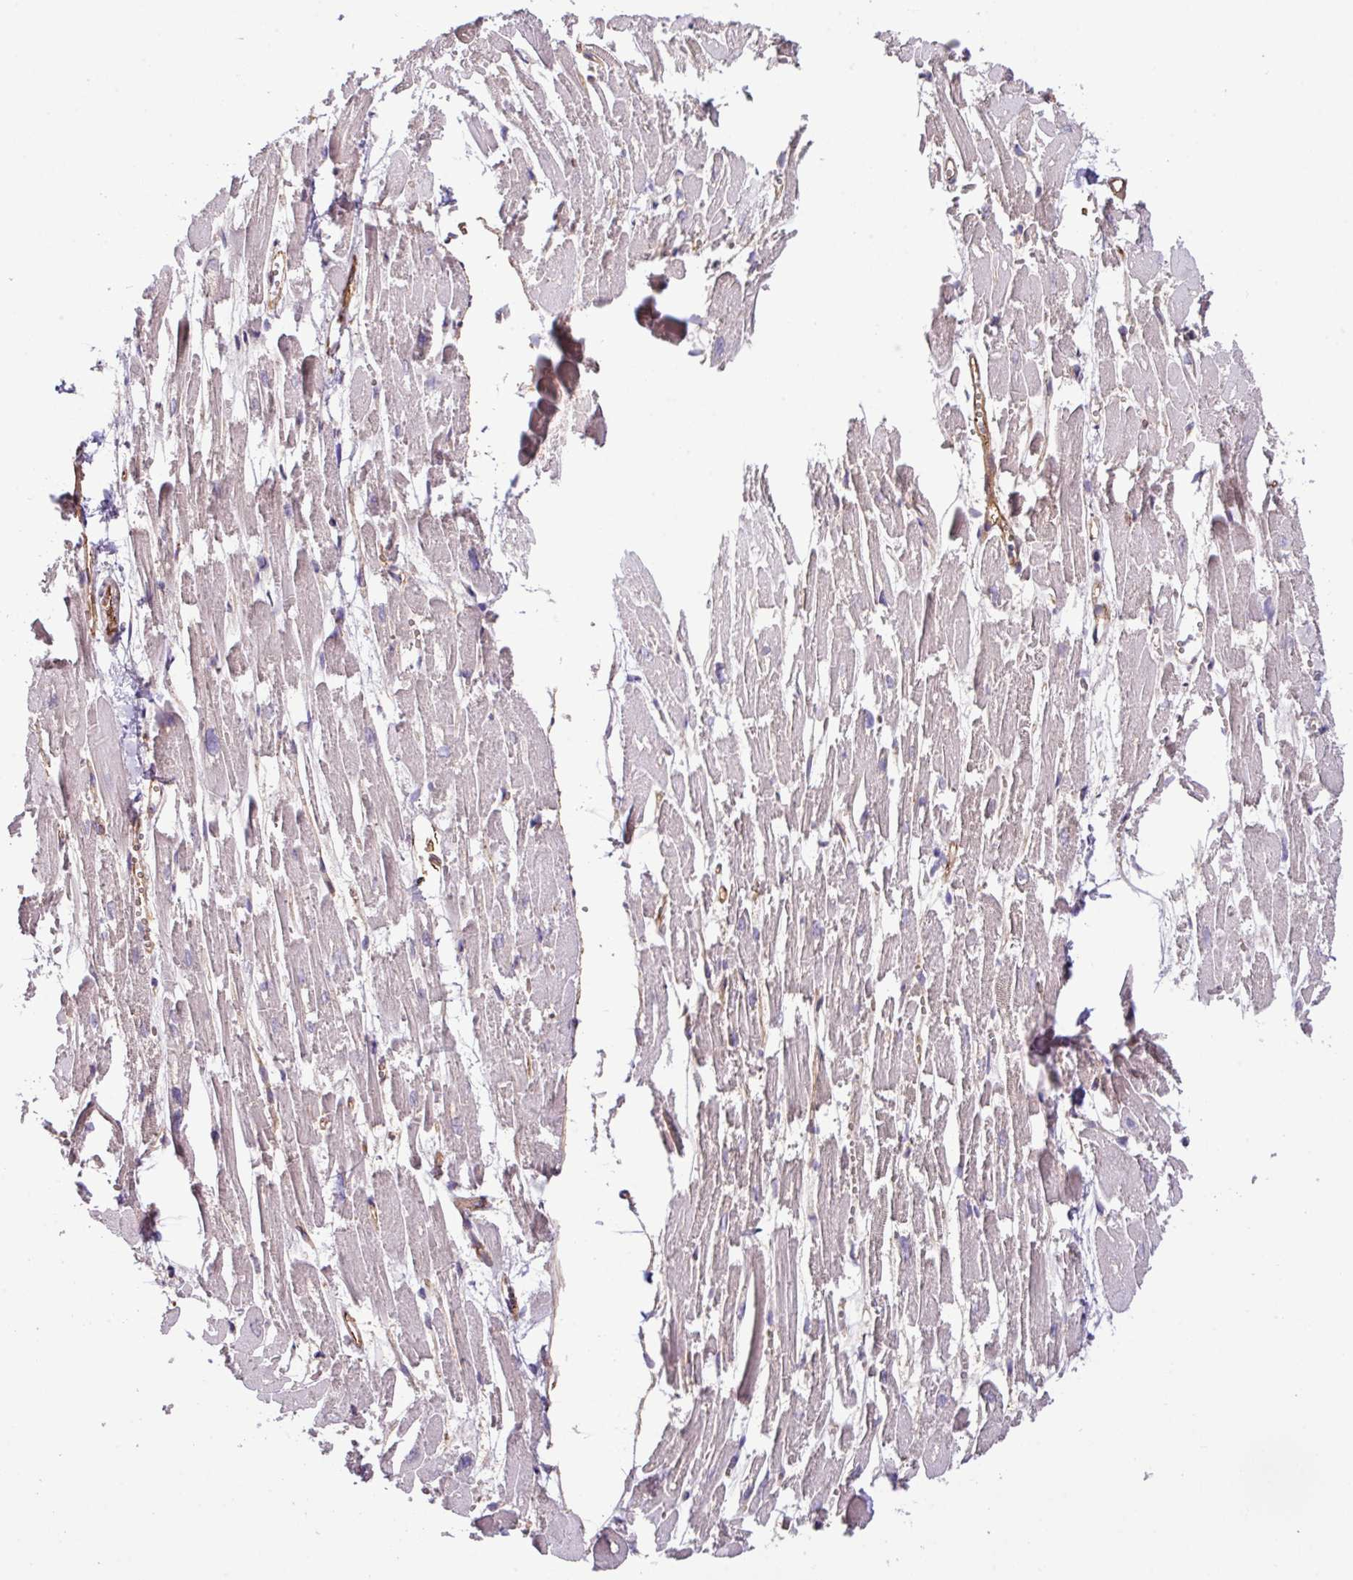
{"staining": {"intensity": "weak", "quantity": "<25%", "location": "cytoplasmic/membranous"}, "tissue": "heart muscle", "cell_type": "Cardiomyocytes", "image_type": "normal", "snomed": [{"axis": "morphology", "description": "Normal tissue, NOS"}, {"axis": "topography", "description": "Heart"}], "caption": "DAB immunohistochemical staining of benign human heart muscle reveals no significant positivity in cardiomyocytes.", "gene": "LRRC53", "patient": {"sex": "male", "age": 54}}